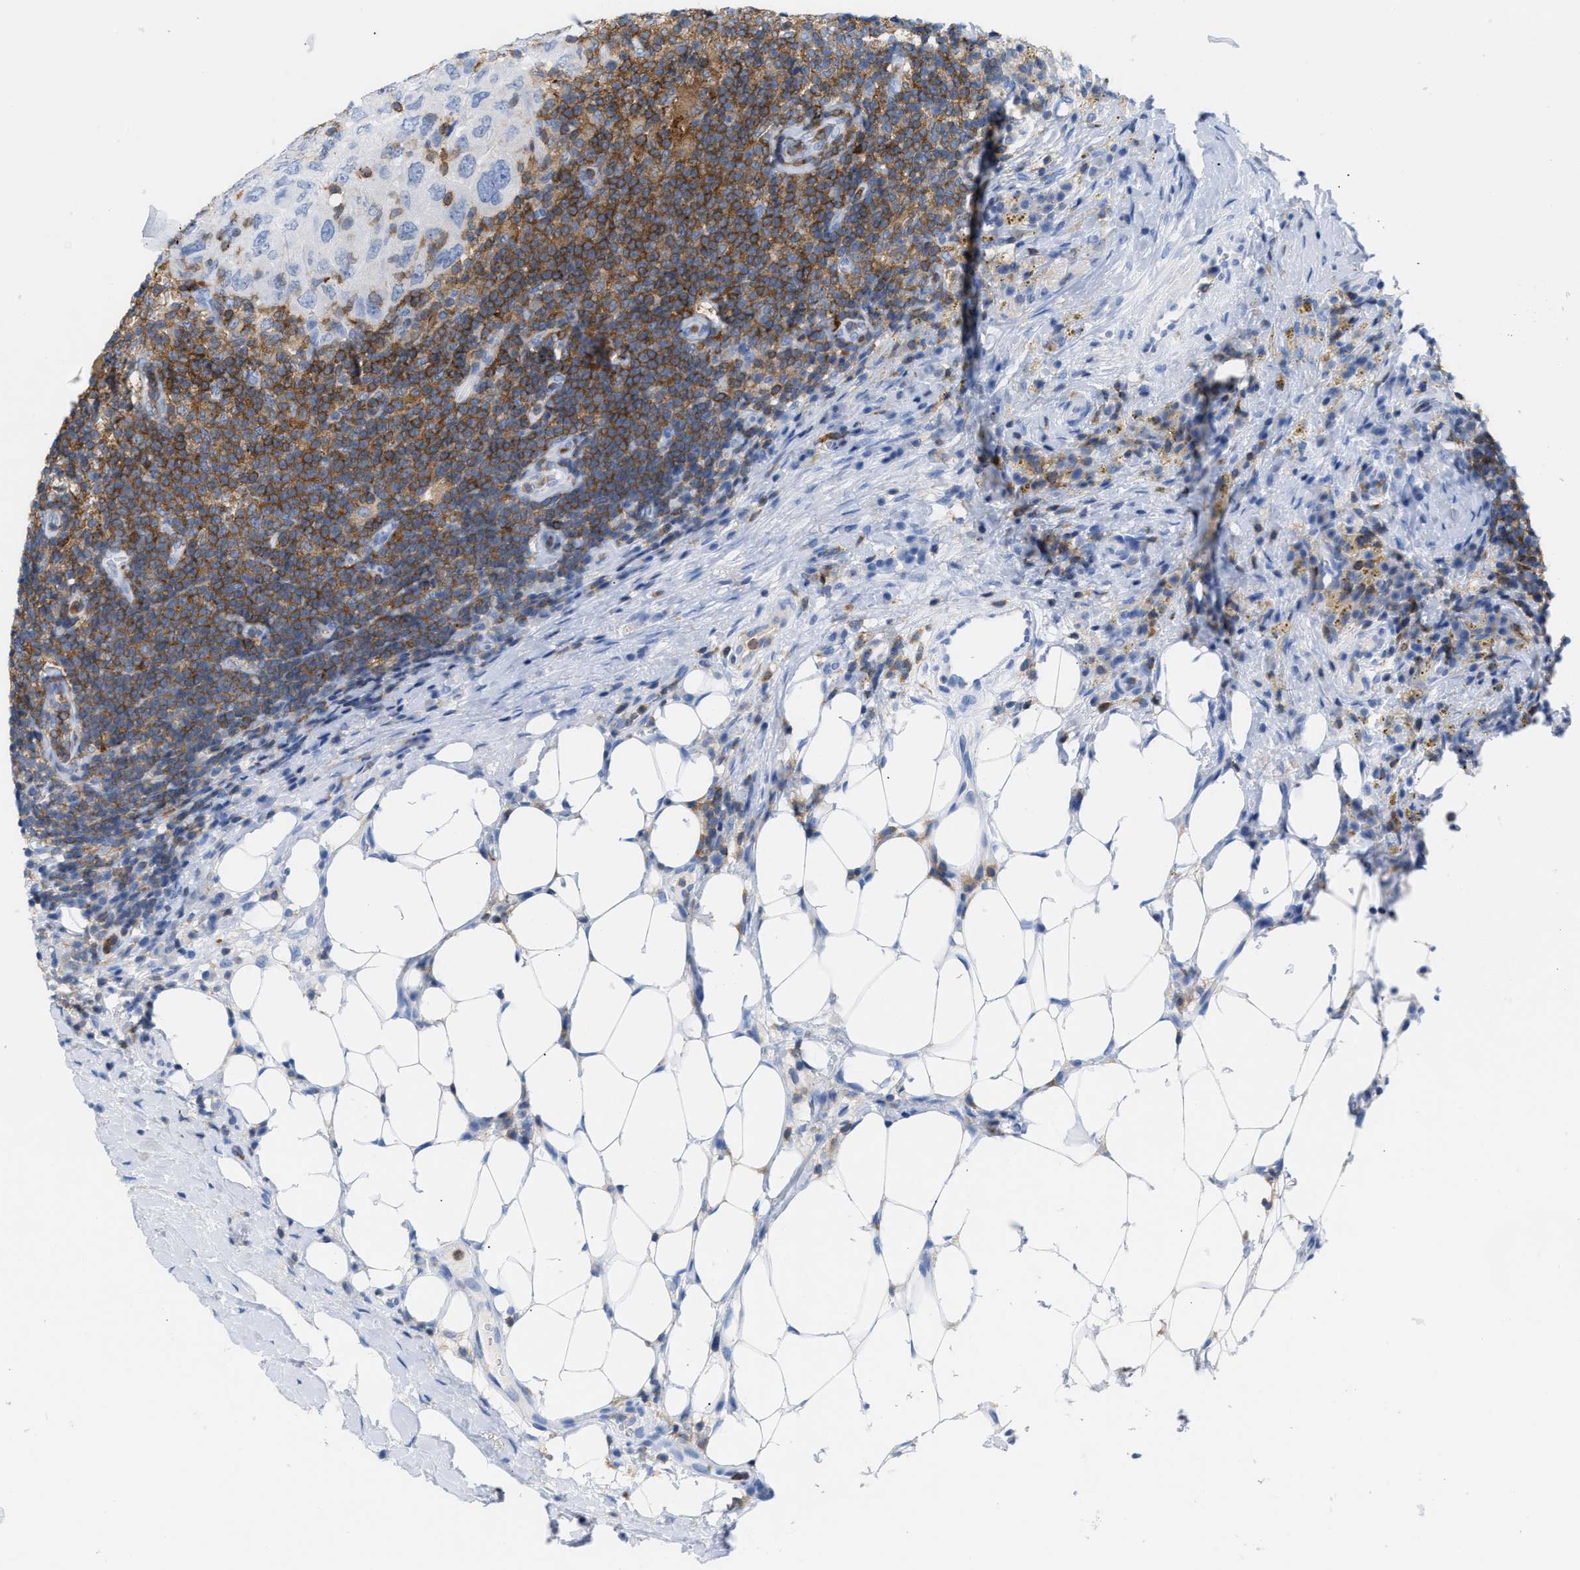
{"staining": {"intensity": "negative", "quantity": "none", "location": "none"}, "tissue": "breast cancer", "cell_type": "Tumor cells", "image_type": "cancer", "snomed": [{"axis": "morphology", "description": "Duct carcinoma"}, {"axis": "topography", "description": "Breast"}], "caption": "Tumor cells show no significant expression in breast cancer (invasive ductal carcinoma).", "gene": "LCP1", "patient": {"sex": "female", "age": 37}}